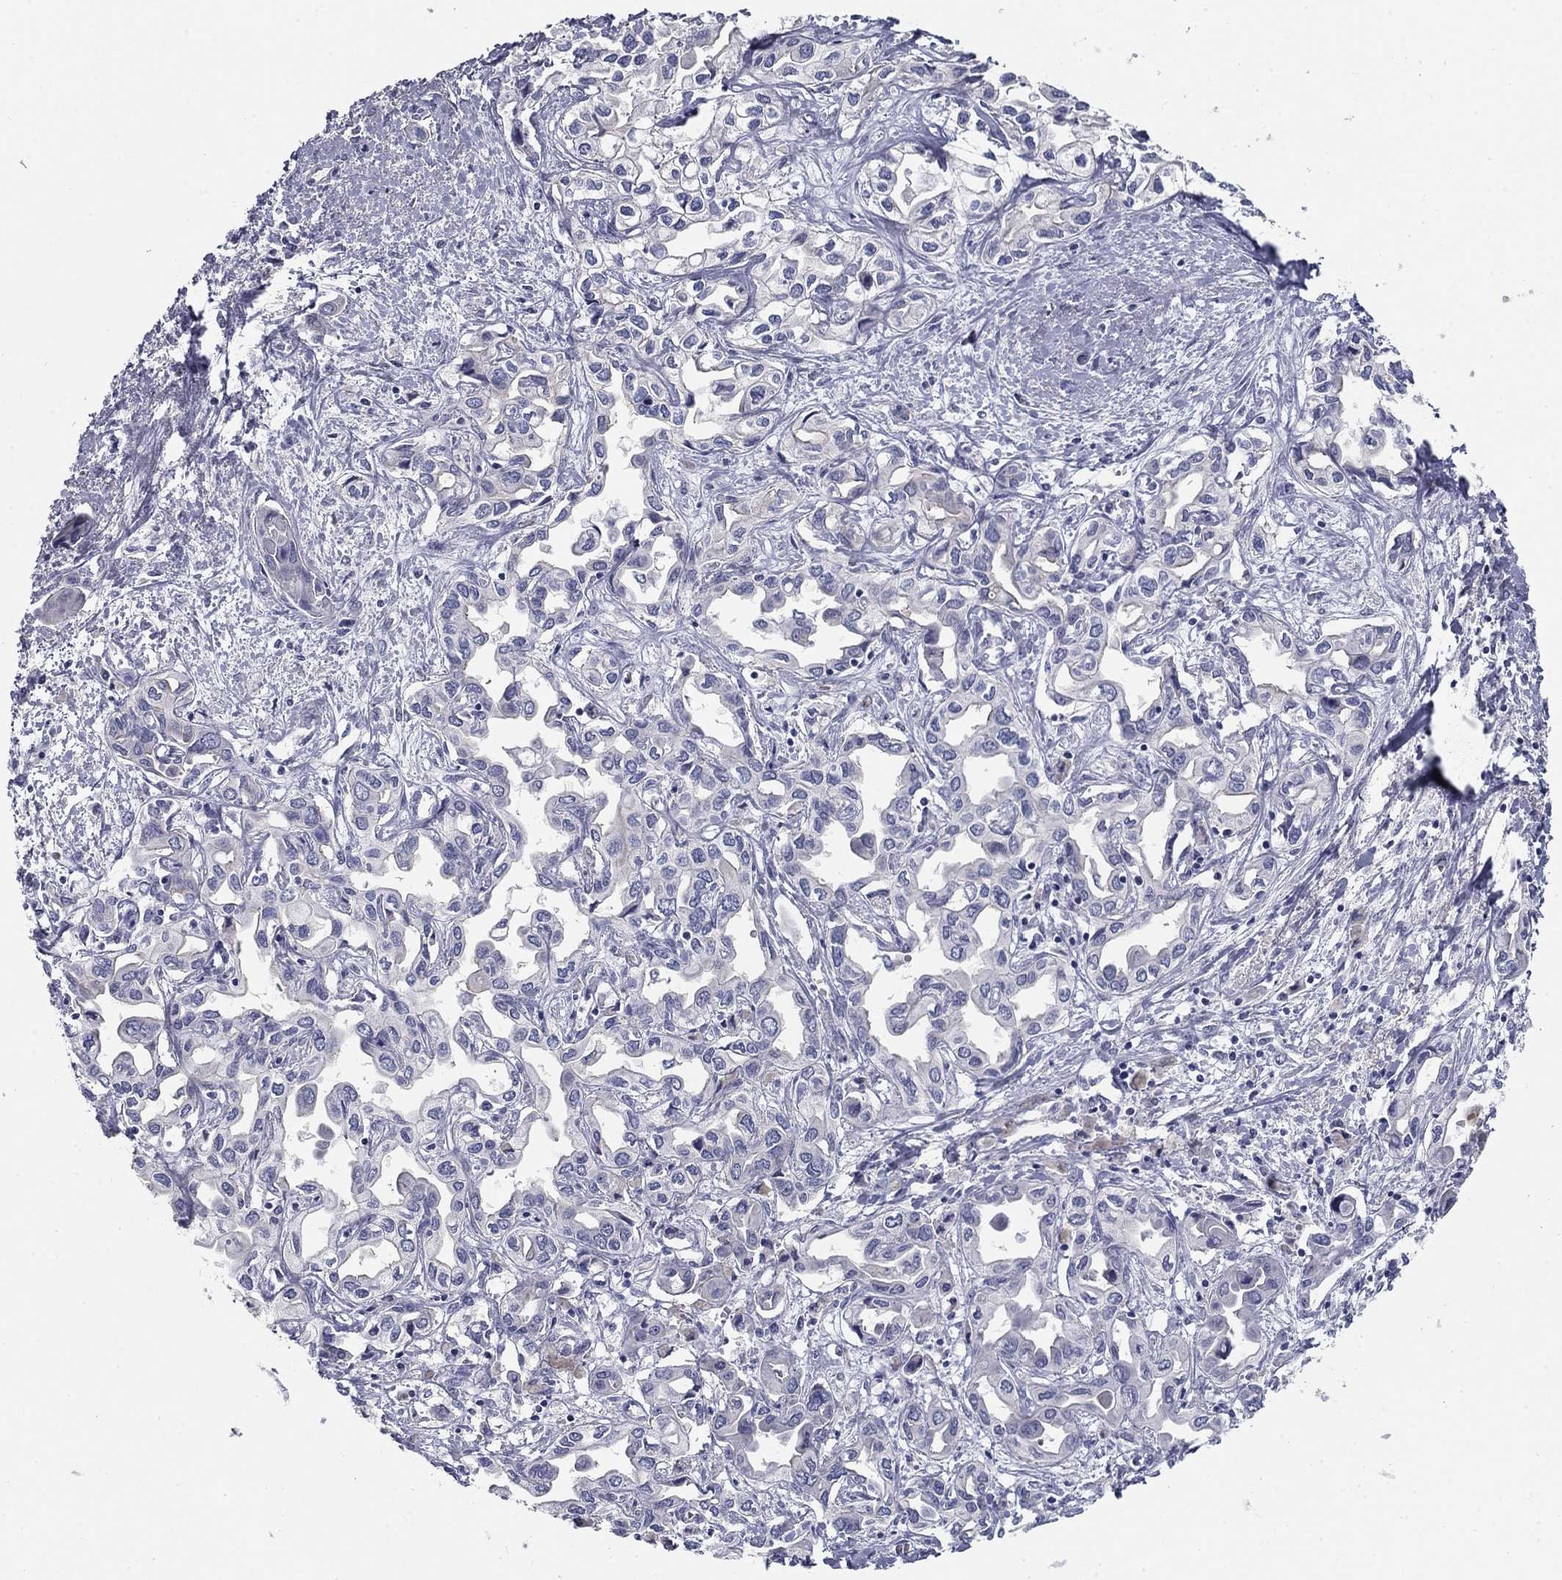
{"staining": {"intensity": "negative", "quantity": "none", "location": "none"}, "tissue": "liver cancer", "cell_type": "Tumor cells", "image_type": "cancer", "snomed": [{"axis": "morphology", "description": "Cholangiocarcinoma"}, {"axis": "topography", "description": "Liver"}], "caption": "Liver cholangiocarcinoma stained for a protein using immunohistochemistry reveals no staining tumor cells.", "gene": "CPLX4", "patient": {"sex": "female", "age": 64}}